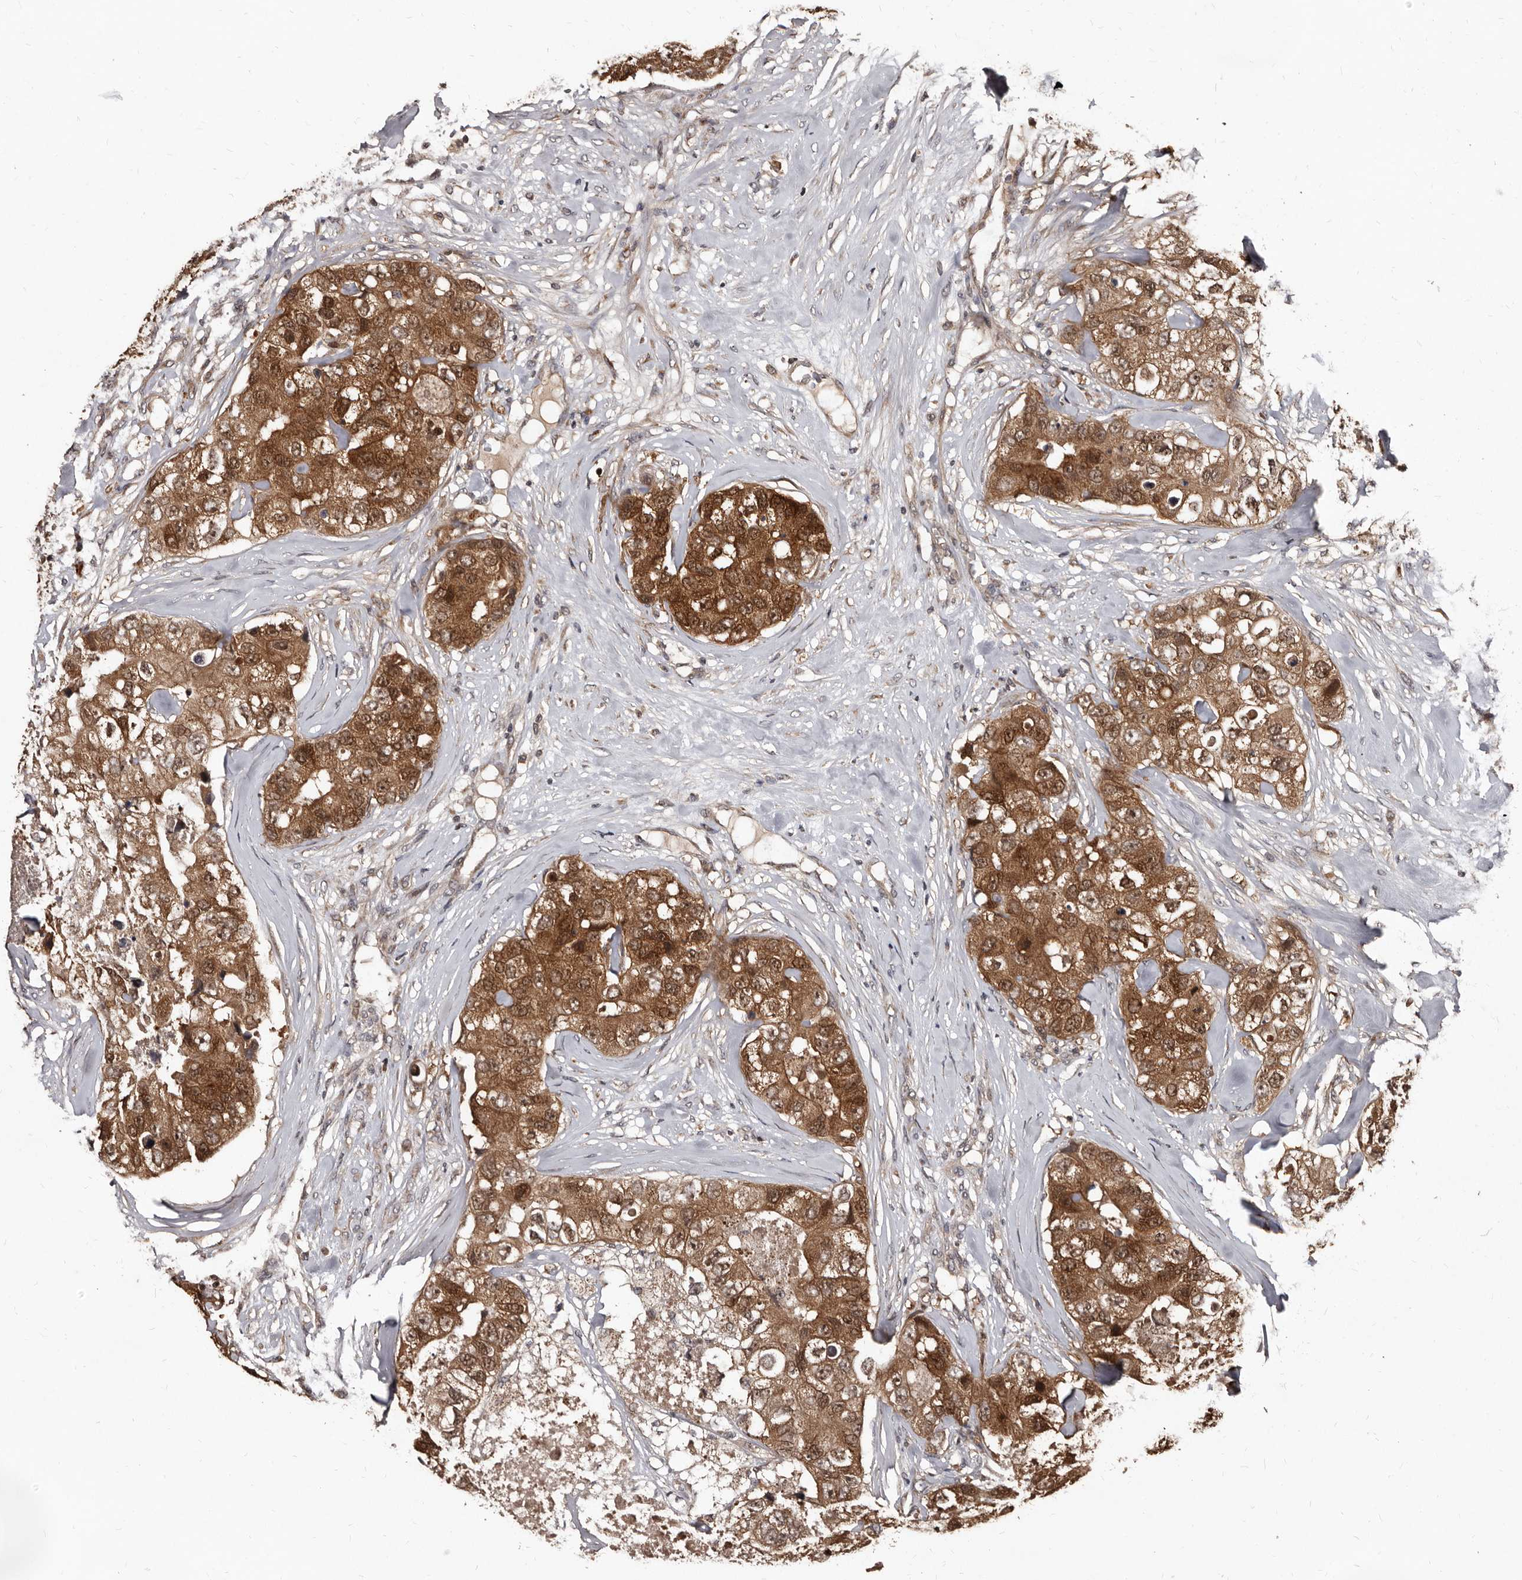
{"staining": {"intensity": "moderate", "quantity": ">75%", "location": "cytoplasmic/membranous"}, "tissue": "breast cancer", "cell_type": "Tumor cells", "image_type": "cancer", "snomed": [{"axis": "morphology", "description": "Duct carcinoma"}, {"axis": "topography", "description": "Breast"}], "caption": "Moderate cytoplasmic/membranous expression for a protein is present in about >75% of tumor cells of breast cancer (intraductal carcinoma) using IHC.", "gene": "PMVK", "patient": {"sex": "female", "age": 62}}